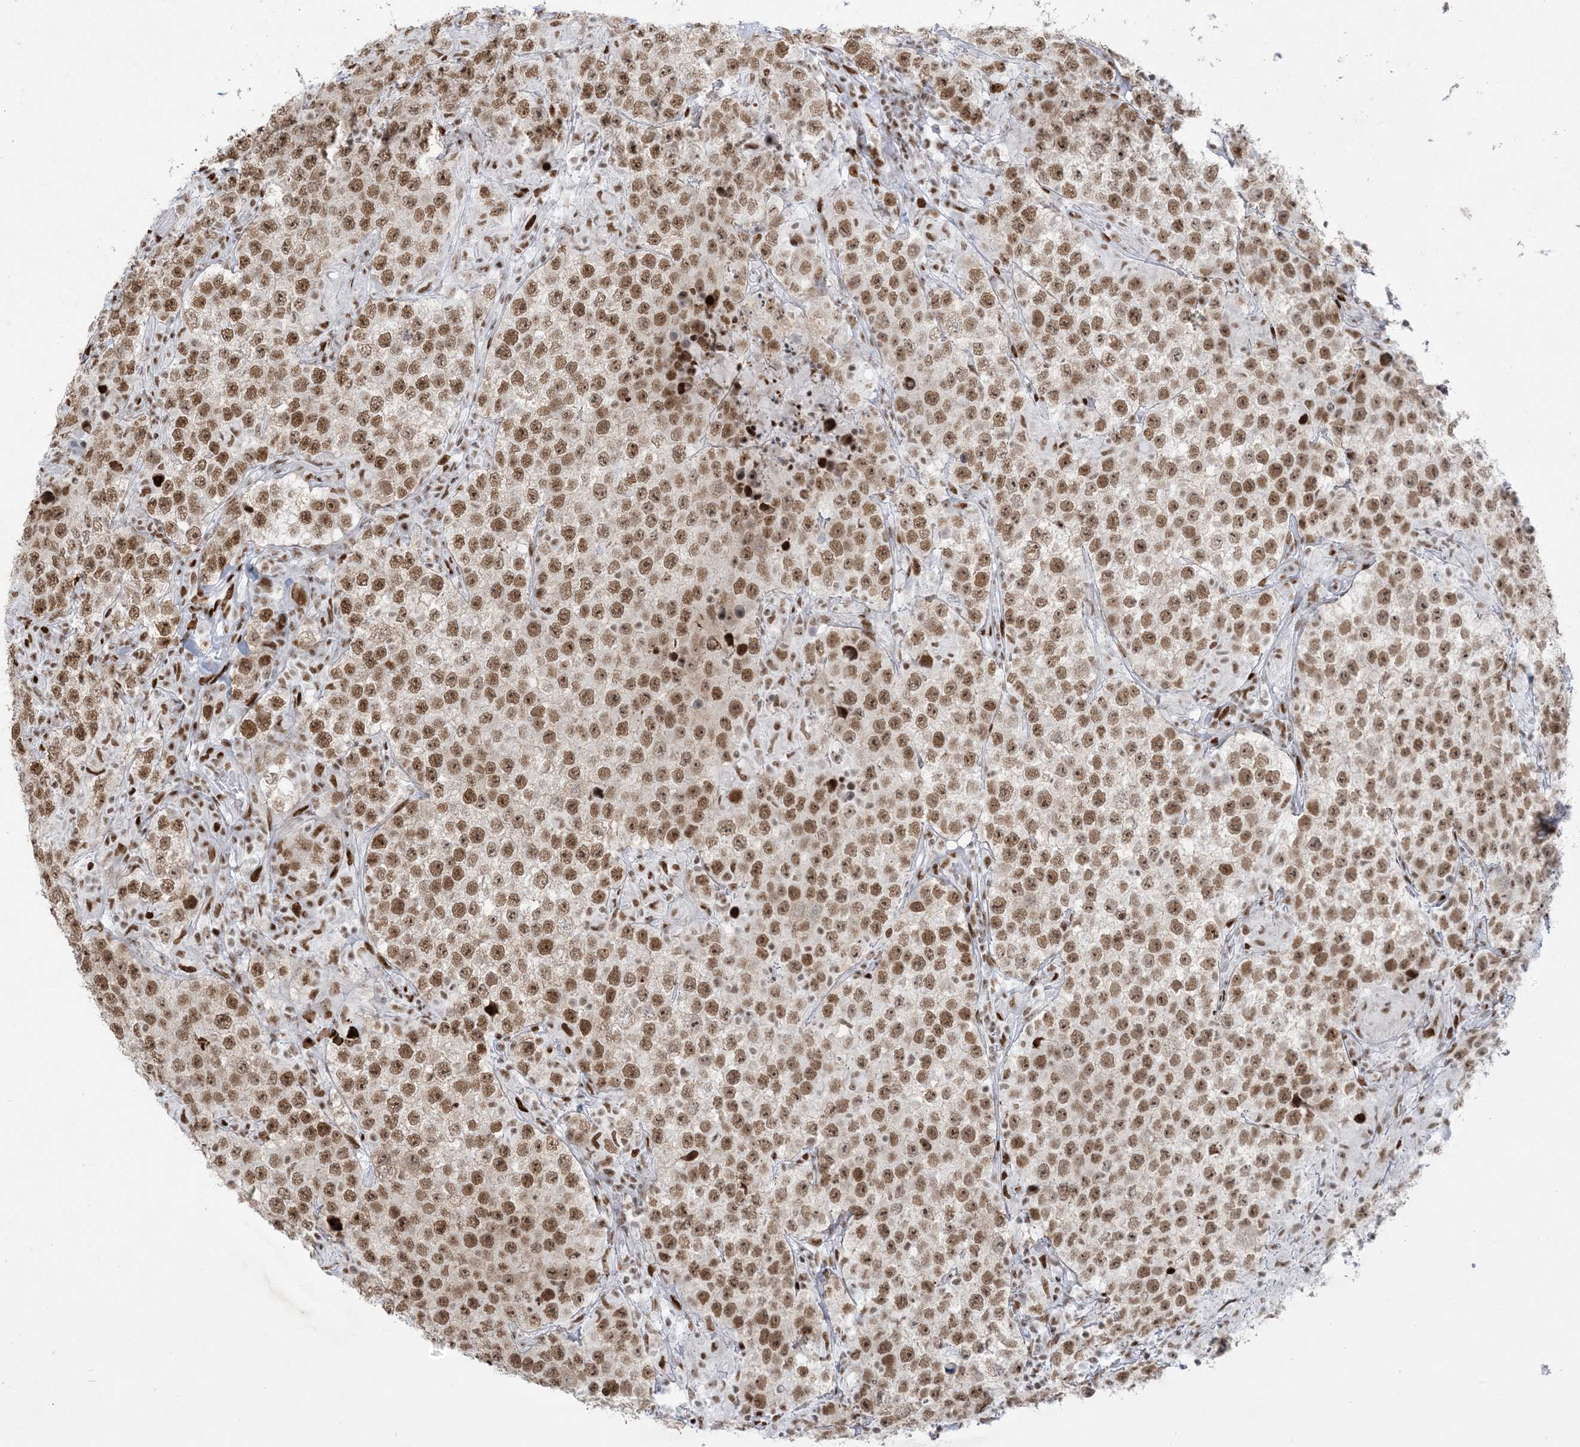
{"staining": {"intensity": "moderate", "quantity": ">75%", "location": "cytoplasmic/membranous,nuclear"}, "tissue": "testis cancer", "cell_type": "Tumor cells", "image_type": "cancer", "snomed": [{"axis": "morphology", "description": "Normal tissue, NOS"}, {"axis": "morphology", "description": "Urothelial carcinoma, High grade"}, {"axis": "morphology", "description": "Seminoma, NOS"}, {"axis": "morphology", "description": "Carcinoma, Embryonal, NOS"}, {"axis": "topography", "description": "Urinary bladder"}, {"axis": "topography", "description": "Testis"}], "caption": "A high-resolution histopathology image shows immunohistochemistry (IHC) staining of testis cancer, which displays moderate cytoplasmic/membranous and nuclear staining in about >75% of tumor cells.", "gene": "STAG1", "patient": {"sex": "male", "age": 41}}